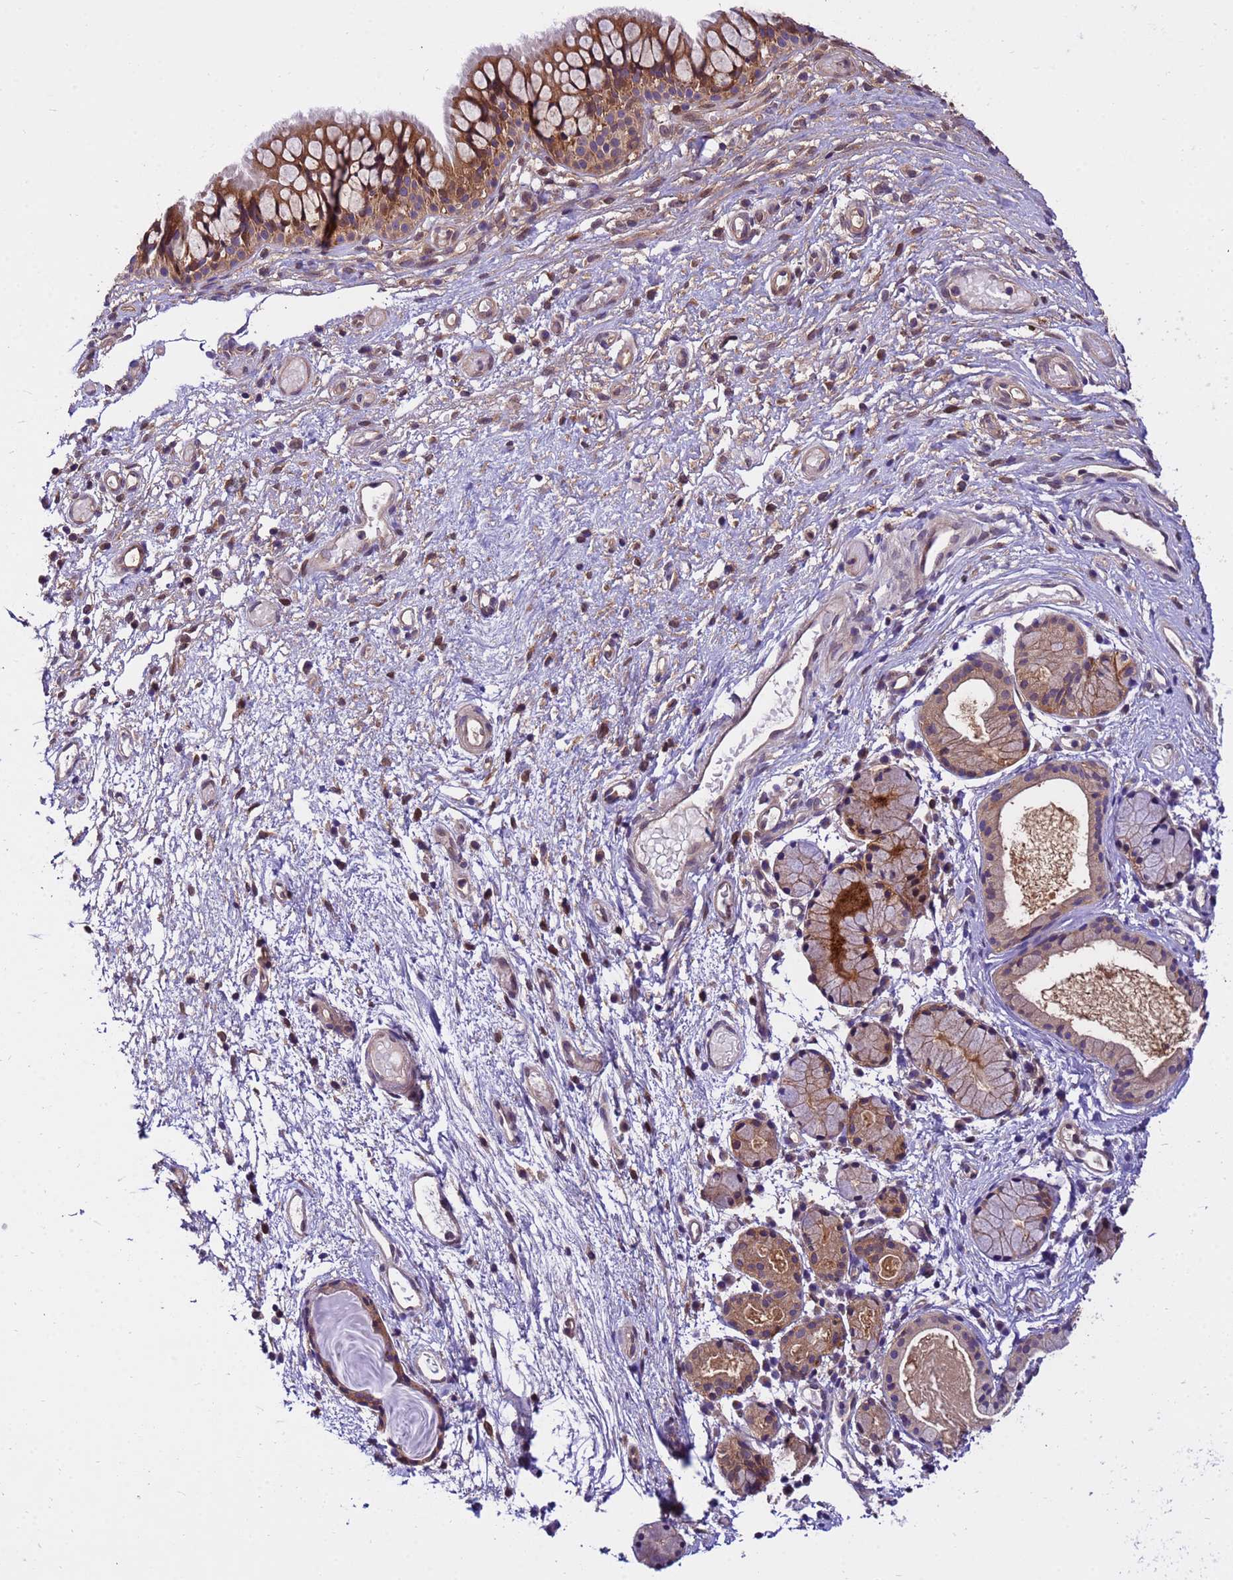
{"staining": {"intensity": "moderate", "quantity": ">75%", "location": "cytoplasmic/membranous"}, "tissue": "nasopharynx", "cell_type": "Respiratory epithelial cells", "image_type": "normal", "snomed": [{"axis": "morphology", "description": "Normal tissue, NOS"}, {"axis": "topography", "description": "Nasopharynx"}], "caption": "Protein expression analysis of normal human nasopharynx reveals moderate cytoplasmic/membranous expression in approximately >75% of respiratory epithelial cells. (DAB (3,3'-diaminobenzidine) = brown stain, brightfield microscopy at high magnification).", "gene": "GET3", "patient": {"sex": "male", "age": 82}}